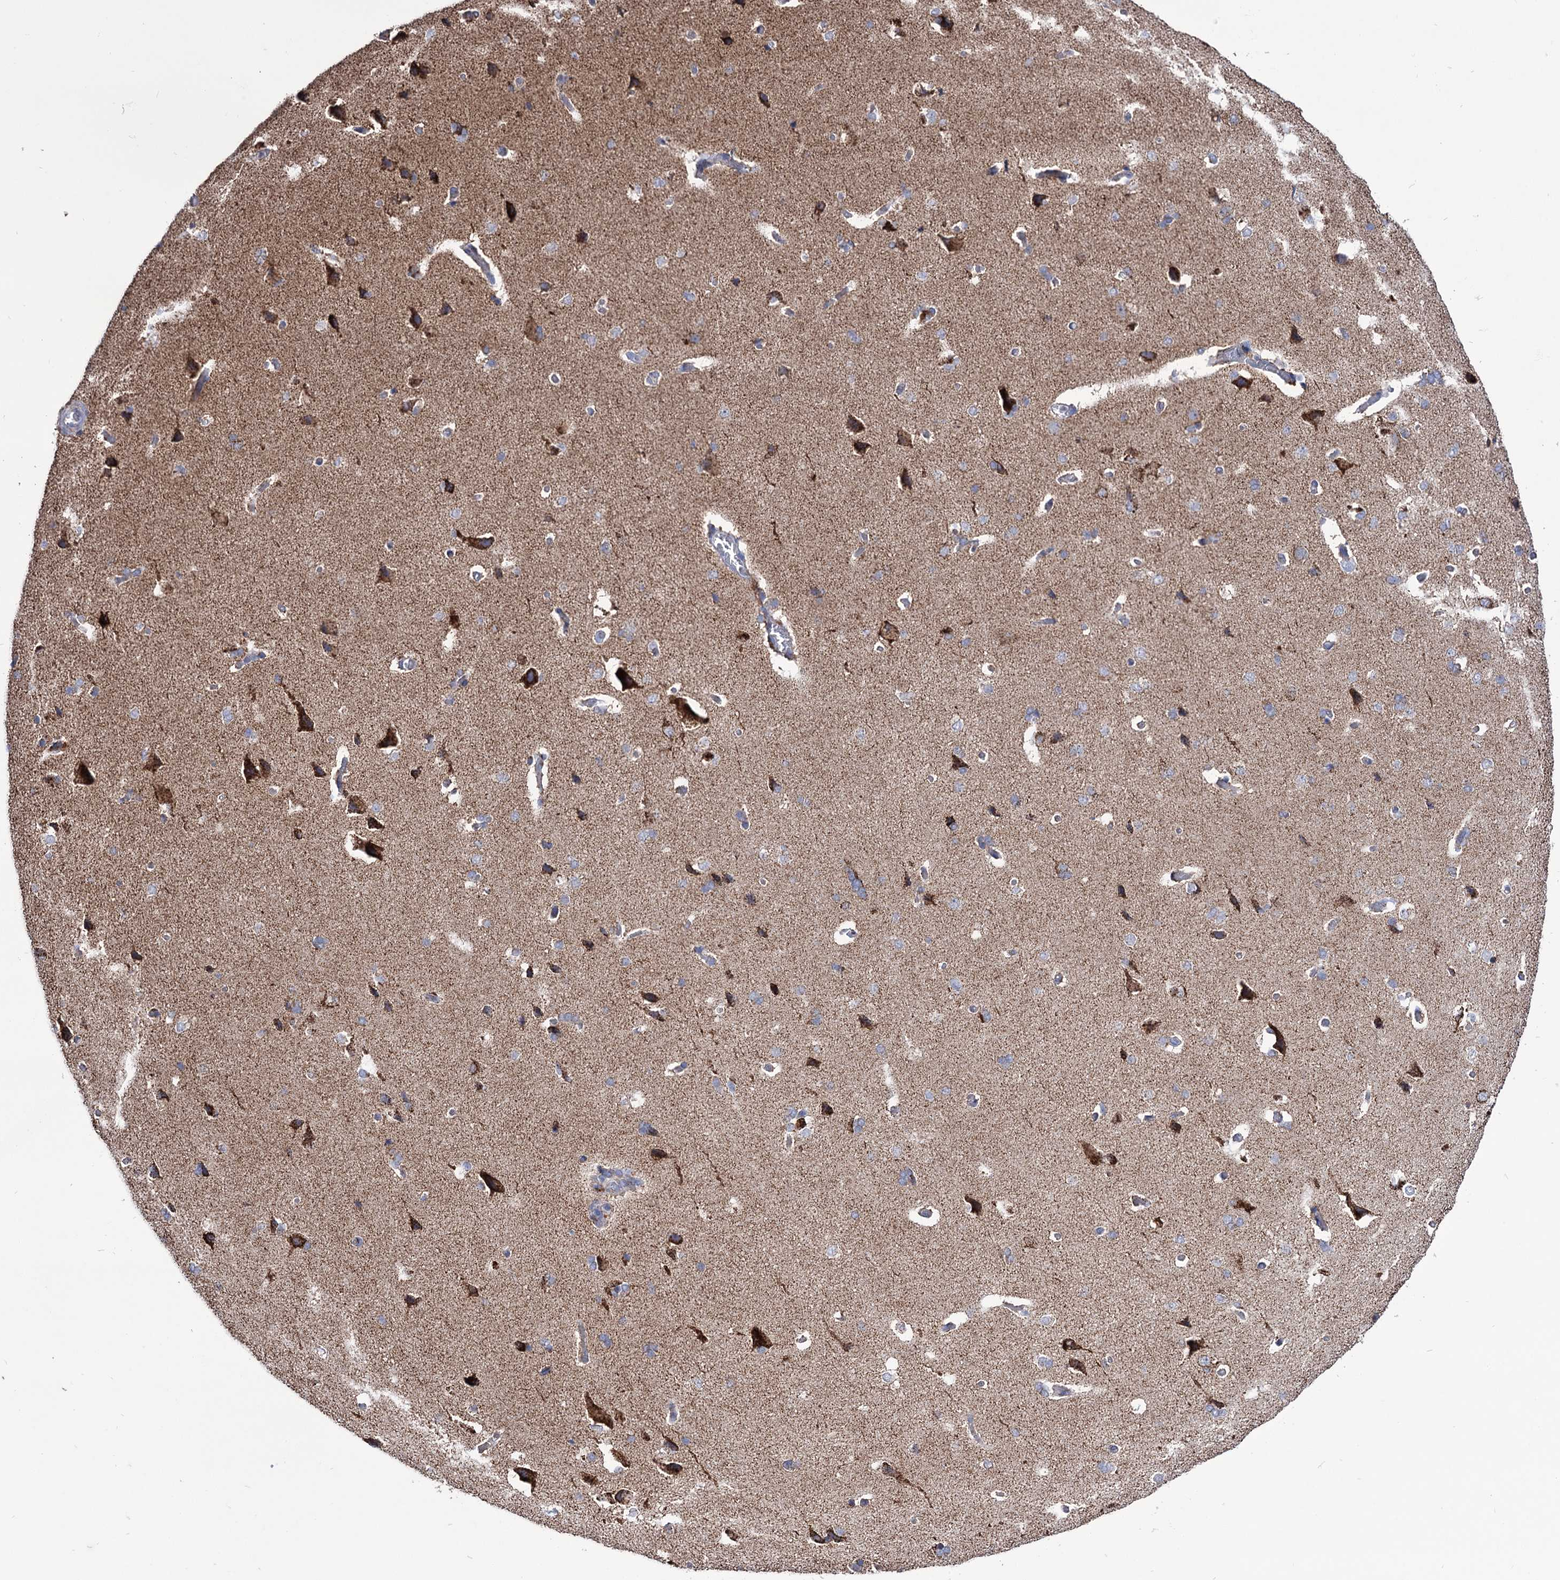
{"staining": {"intensity": "negative", "quantity": "none", "location": "none"}, "tissue": "cerebral cortex", "cell_type": "Endothelial cells", "image_type": "normal", "snomed": [{"axis": "morphology", "description": "Normal tissue, NOS"}, {"axis": "topography", "description": "Cerebral cortex"}], "caption": "The image reveals no significant staining in endothelial cells of cerebral cortex.", "gene": "ABHD10", "patient": {"sex": "male", "age": 62}}